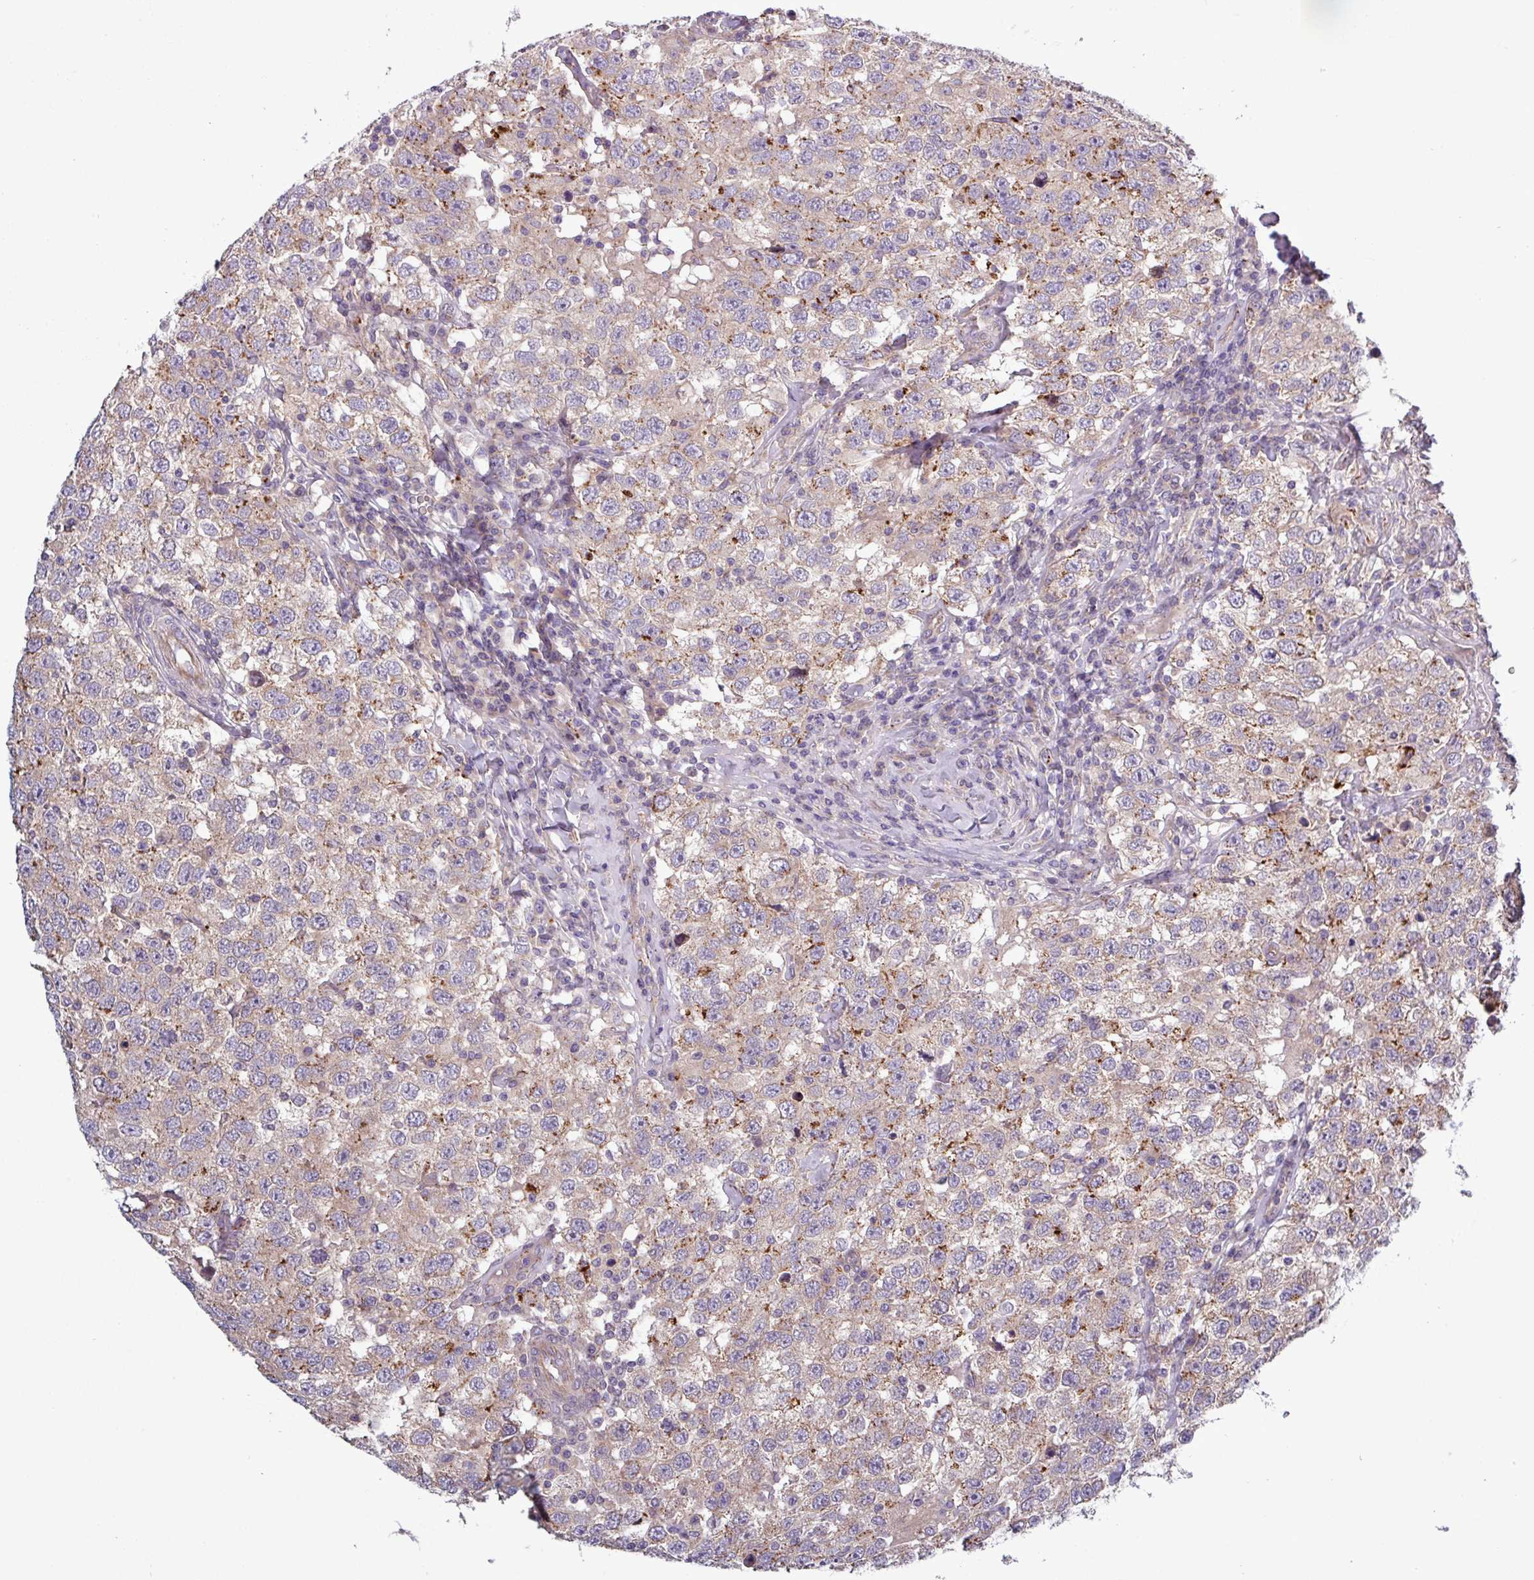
{"staining": {"intensity": "moderate", "quantity": "<25%", "location": "cytoplasmic/membranous"}, "tissue": "testis cancer", "cell_type": "Tumor cells", "image_type": "cancer", "snomed": [{"axis": "morphology", "description": "Seminoma, NOS"}, {"axis": "topography", "description": "Testis"}], "caption": "DAB (3,3'-diaminobenzidine) immunohistochemical staining of testis cancer shows moderate cytoplasmic/membranous protein positivity in approximately <25% of tumor cells.", "gene": "PLIN2", "patient": {"sex": "male", "age": 41}}